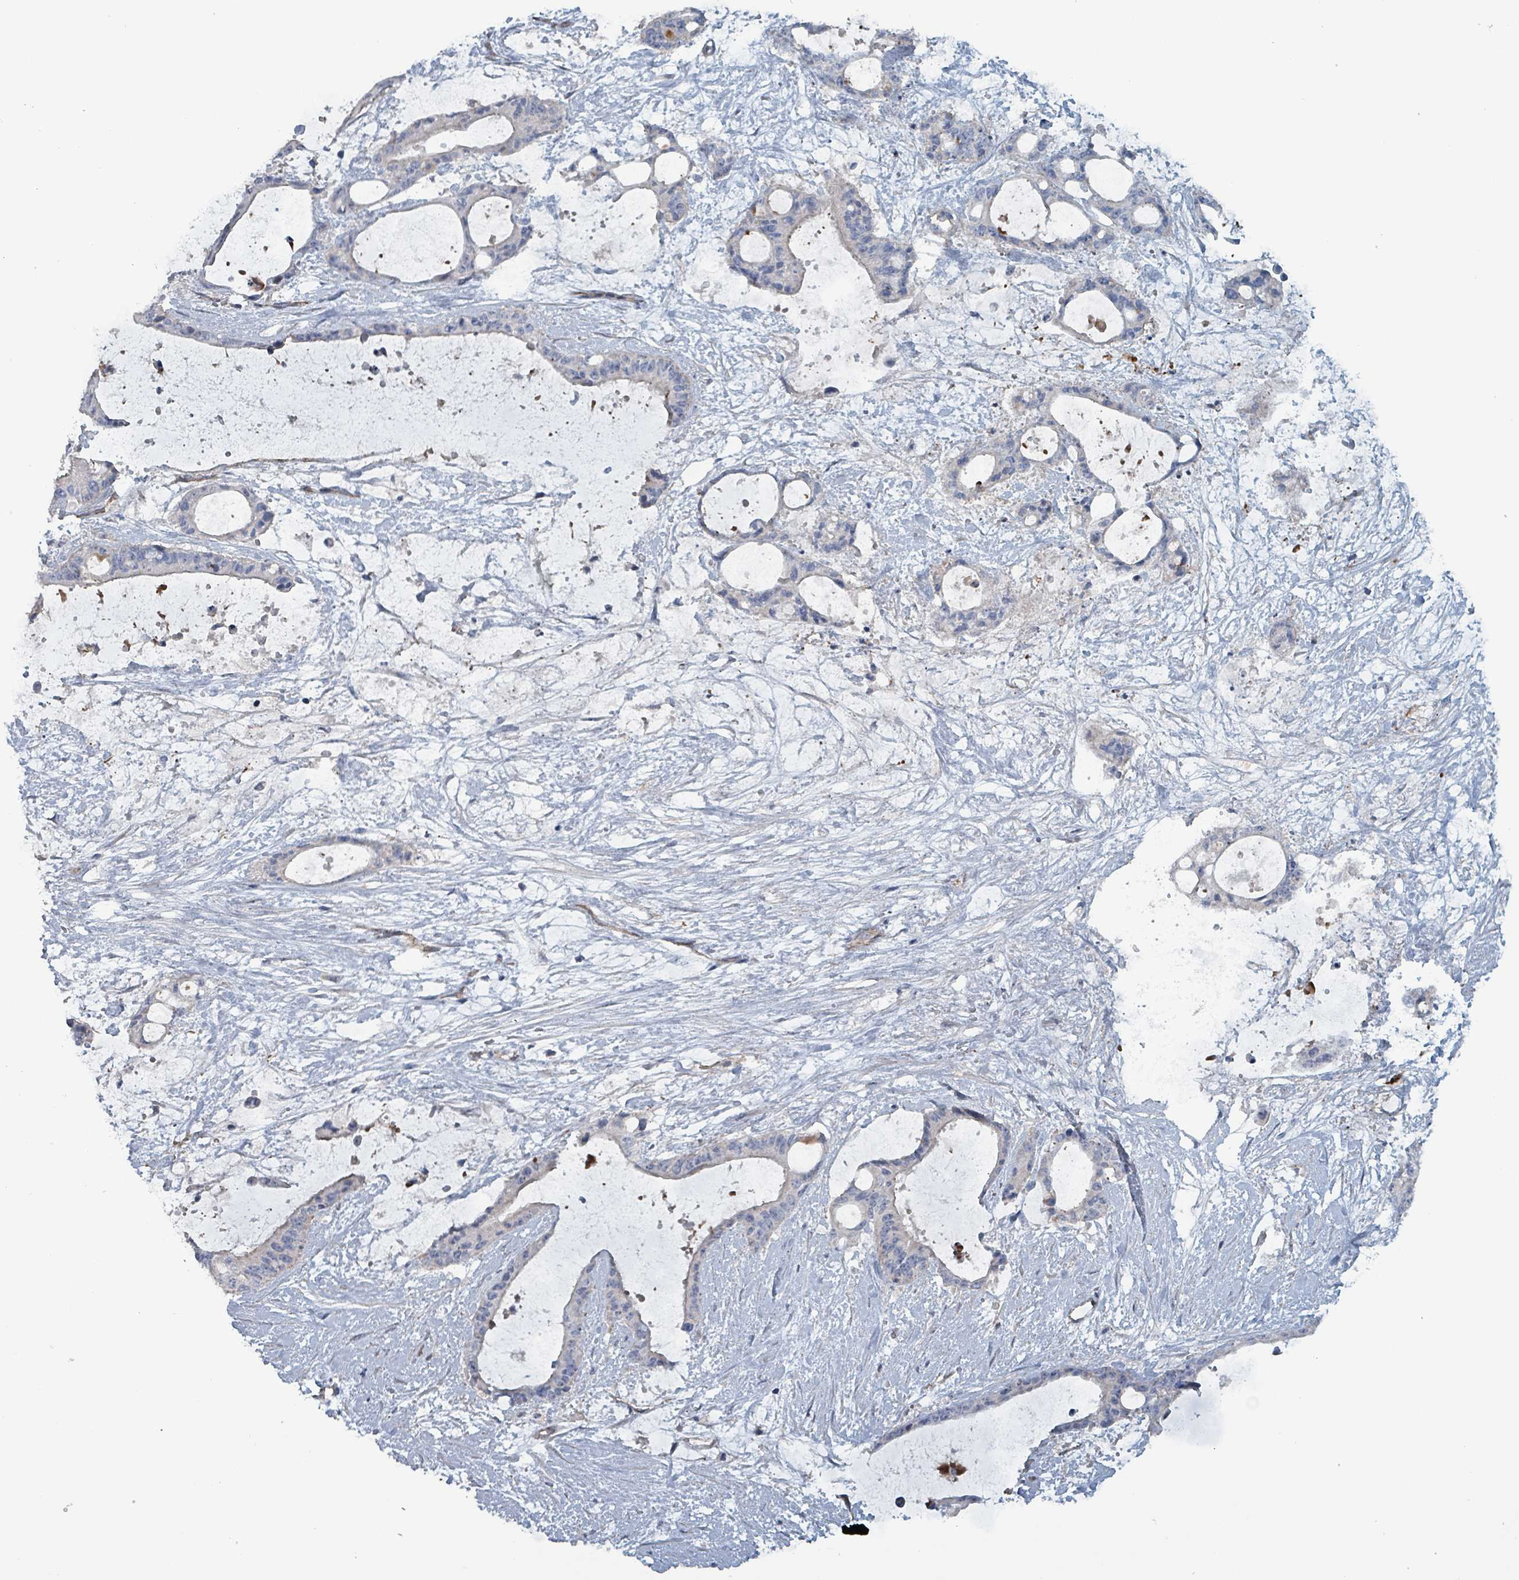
{"staining": {"intensity": "negative", "quantity": "none", "location": "none"}, "tissue": "liver cancer", "cell_type": "Tumor cells", "image_type": "cancer", "snomed": [{"axis": "morphology", "description": "Normal tissue, NOS"}, {"axis": "morphology", "description": "Cholangiocarcinoma"}, {"axis": "topography", "description": "Liver"}, {"axis": "topography", "description": "Peripheral nerve tissue"}], "caption": "Image shows no significant protein positivity in tumor cells of liver cancer (cholangiocarcinoma). (DAB (3,3'-diaminobenzidine) immunohistochemistry (IHC), high magnification).", "gene": "TAAR5", "patient": {"sex": "female", "age": 73}}